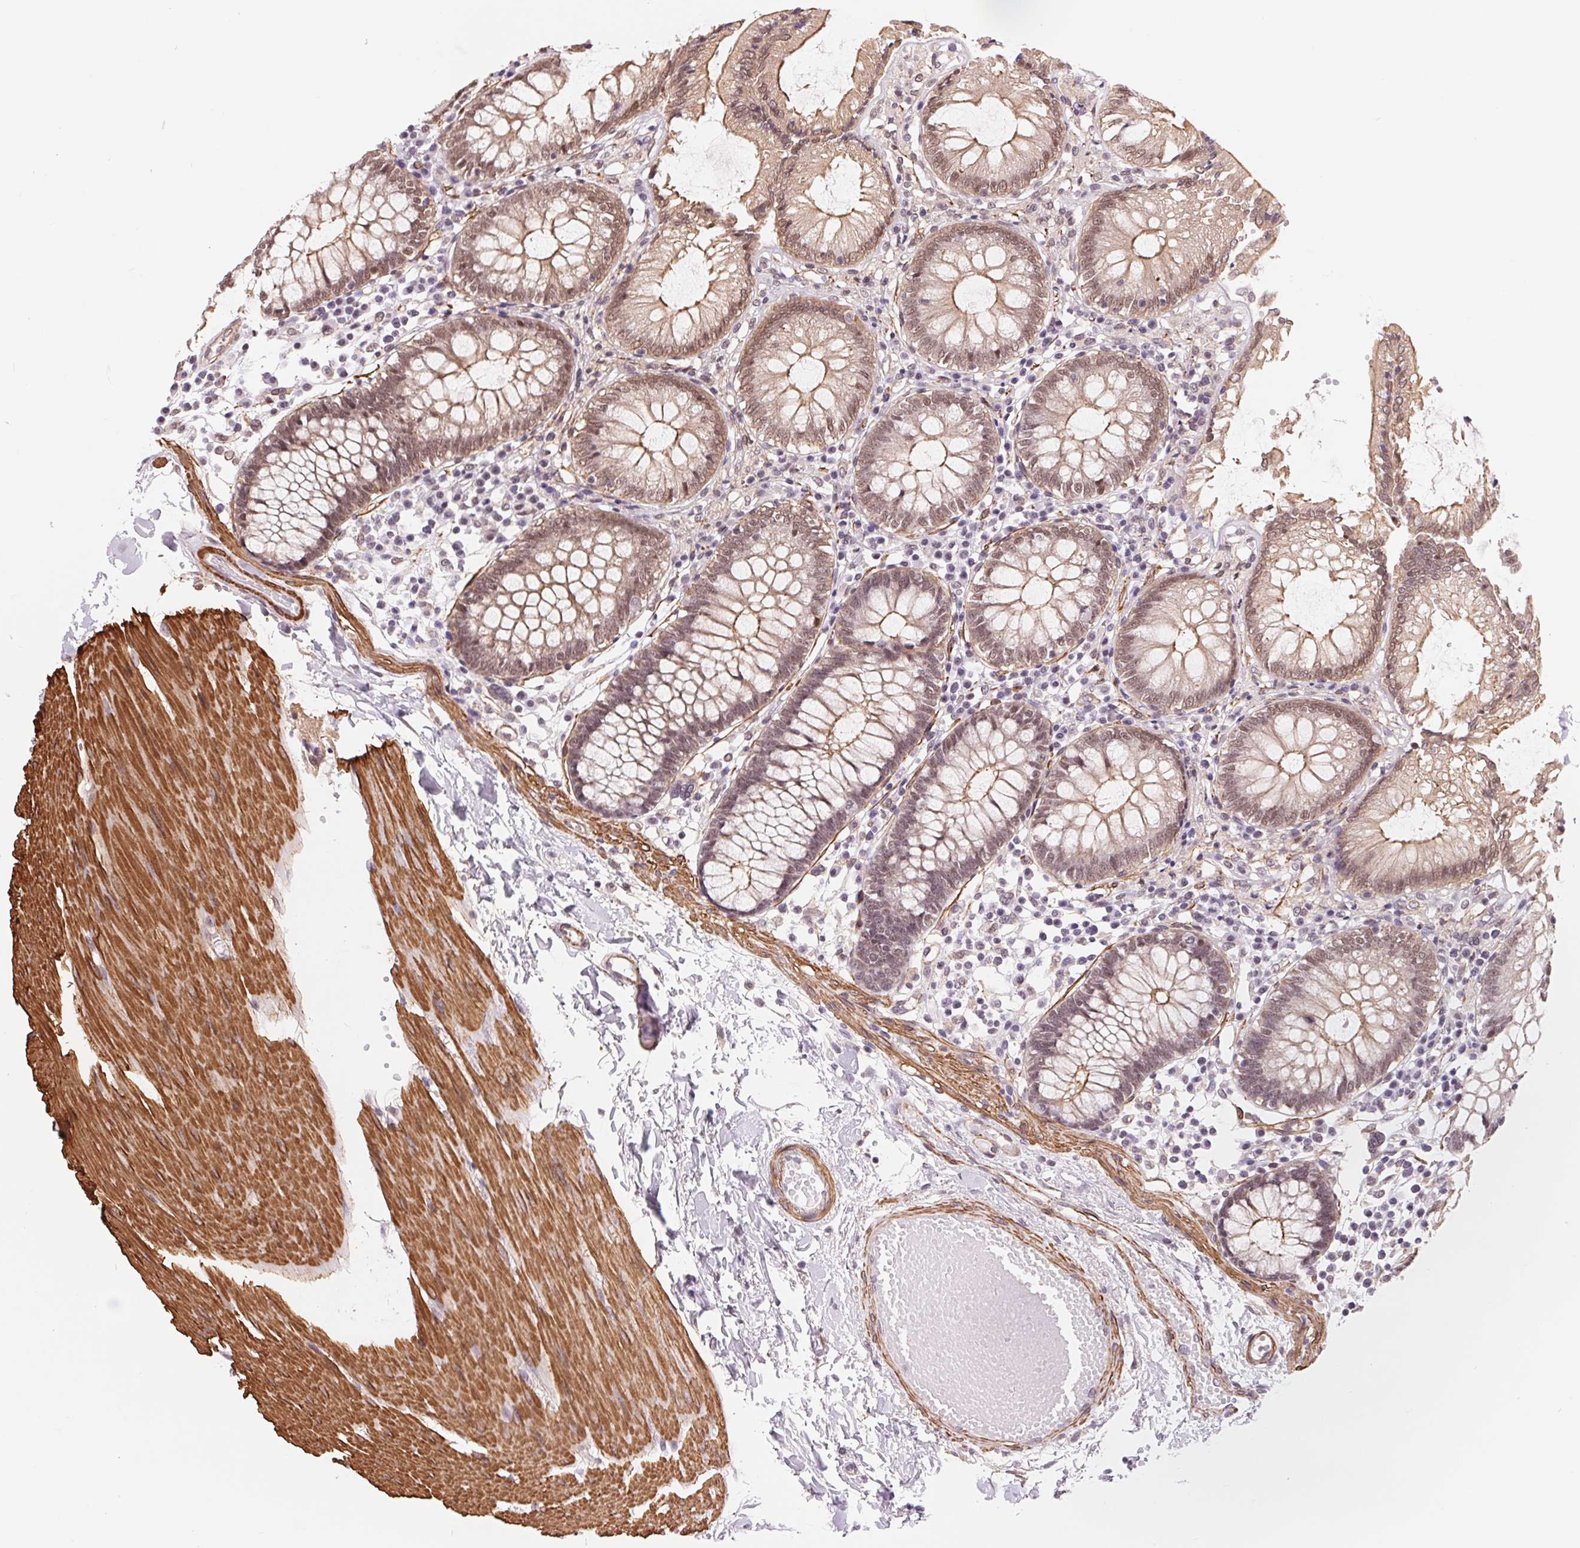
{"staining": {"intensity": "moderate", "quantity": "25%-75%", "location": "cytoplasmic/membranous"}, "tissue": "colon", "cell_type": "Endothelial cells", "image_type": "normal", "snomed": [{"axis": "morphology", "description": "Normal tissue, NOS"}, {"axis": "morphology", "description": "Adenocarcinoma, NOS"}, {"axis": "topography", "description": "Colon"}], "caption": "The immunohistochemical stain labels moderate cytoplasmic/membranous staining in endothelial cells of benign colon. (Stains: DAB (3,3'-diaminobenzidine) in brown, nuclei in blue, Microscopy: brightfield microscopy at high magnification).", "gene": "BCAT1", "patient": {"sex": "male", "age": 83}}